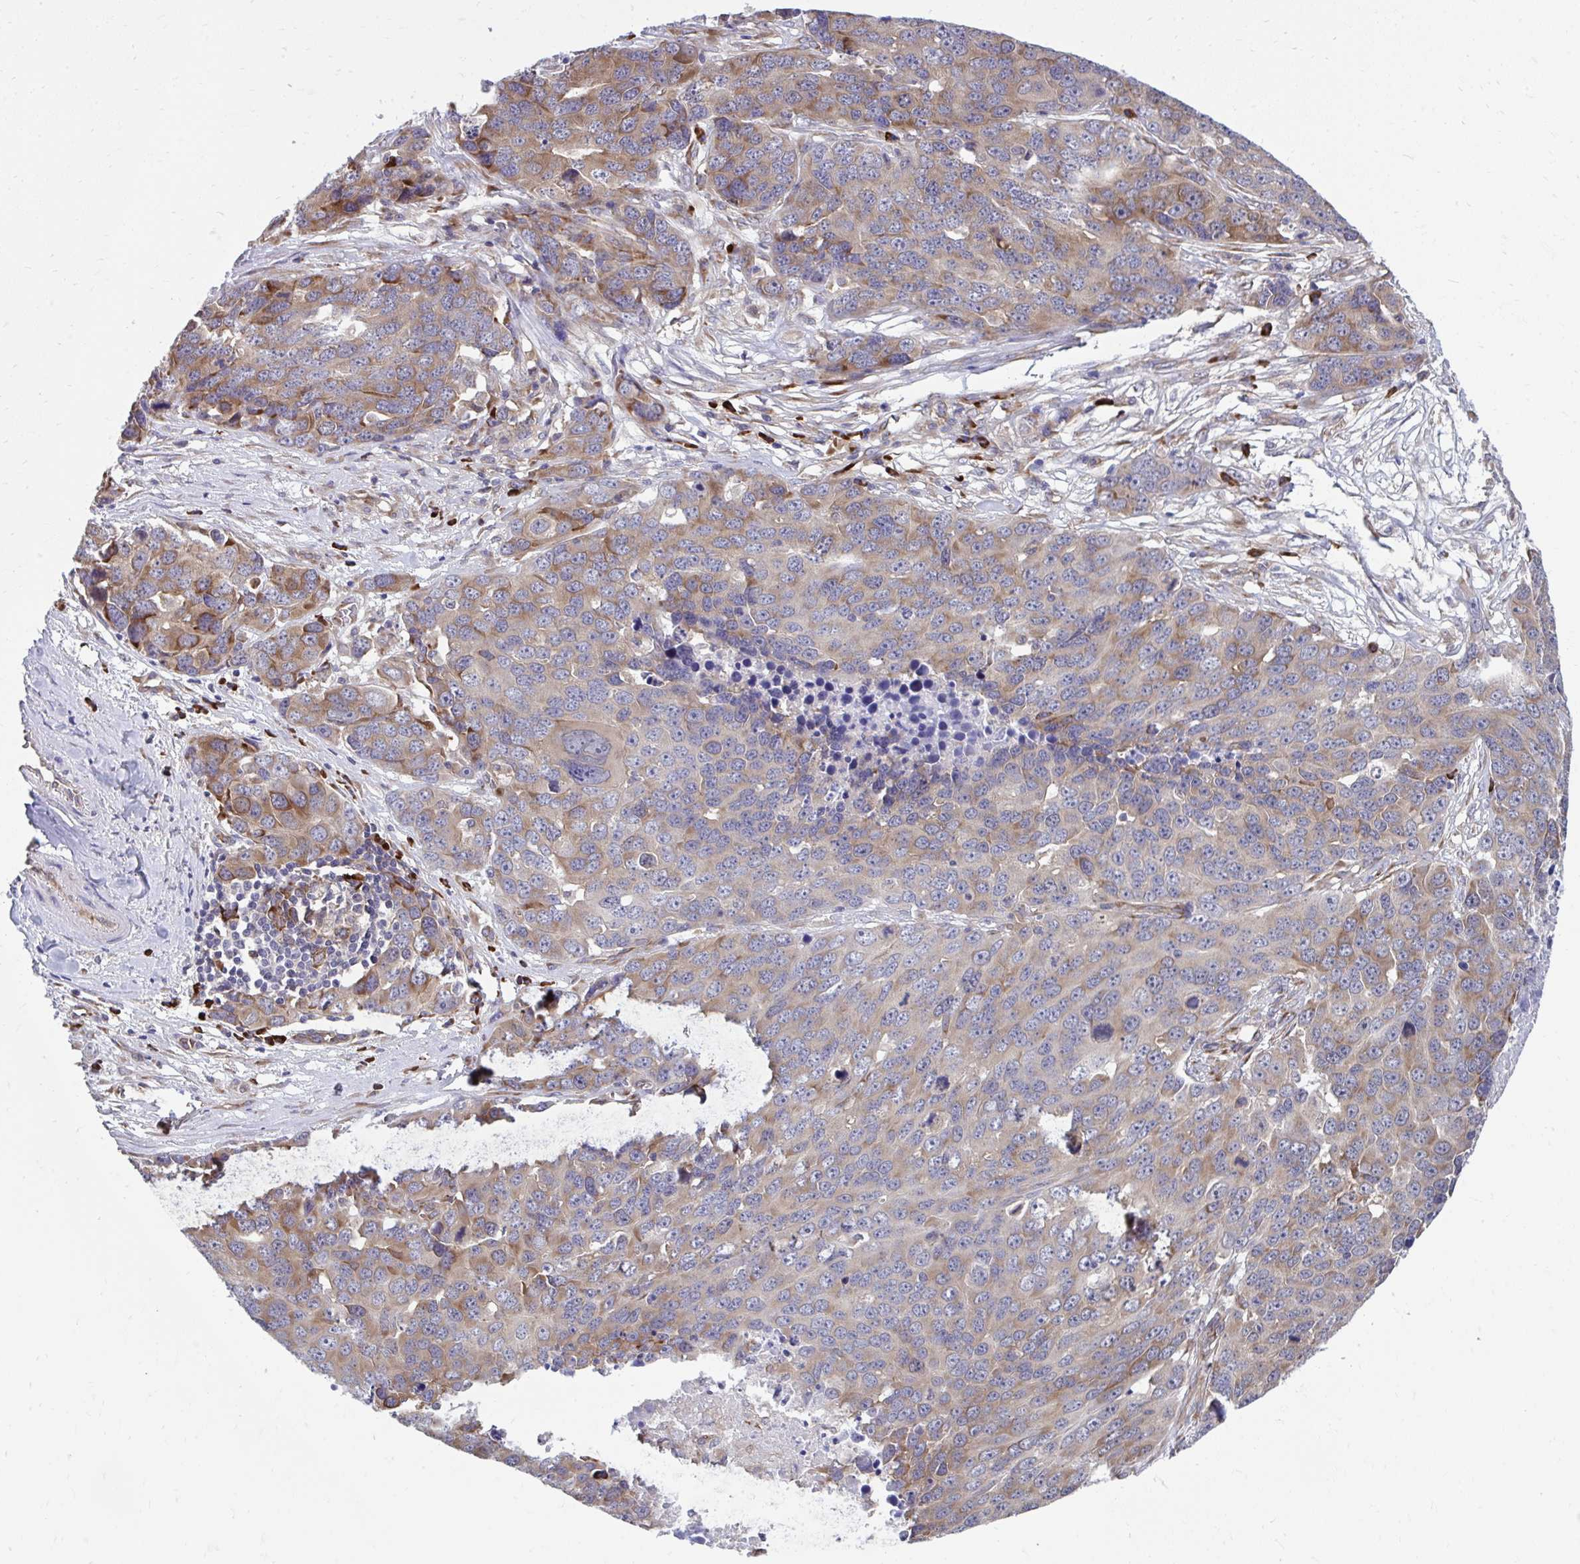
{"staining": {"intensity": "moderate", "quantity": "25%-75%", "location": "cytoplasmic/membranous"}, "tissue": "ovarian cancer", "cell_type": "Tumor cells", "image_type": "cancer", "snomed": [{"axis": "morphology", "description": "Cystadenocarcinoma, serous, NOS"}, {"axis": "topography", "description": "Ovary"}], "caption": "Immunohistochemical staining of human serous cystadenocarcinoma (ovarian) demonstrates medium levels of moderate cytoplasmic/membranous protein staining in about 25%-75% of tumor cells.", "gene": "SELENON", "patient": {"sex": "female", "age": 76}}